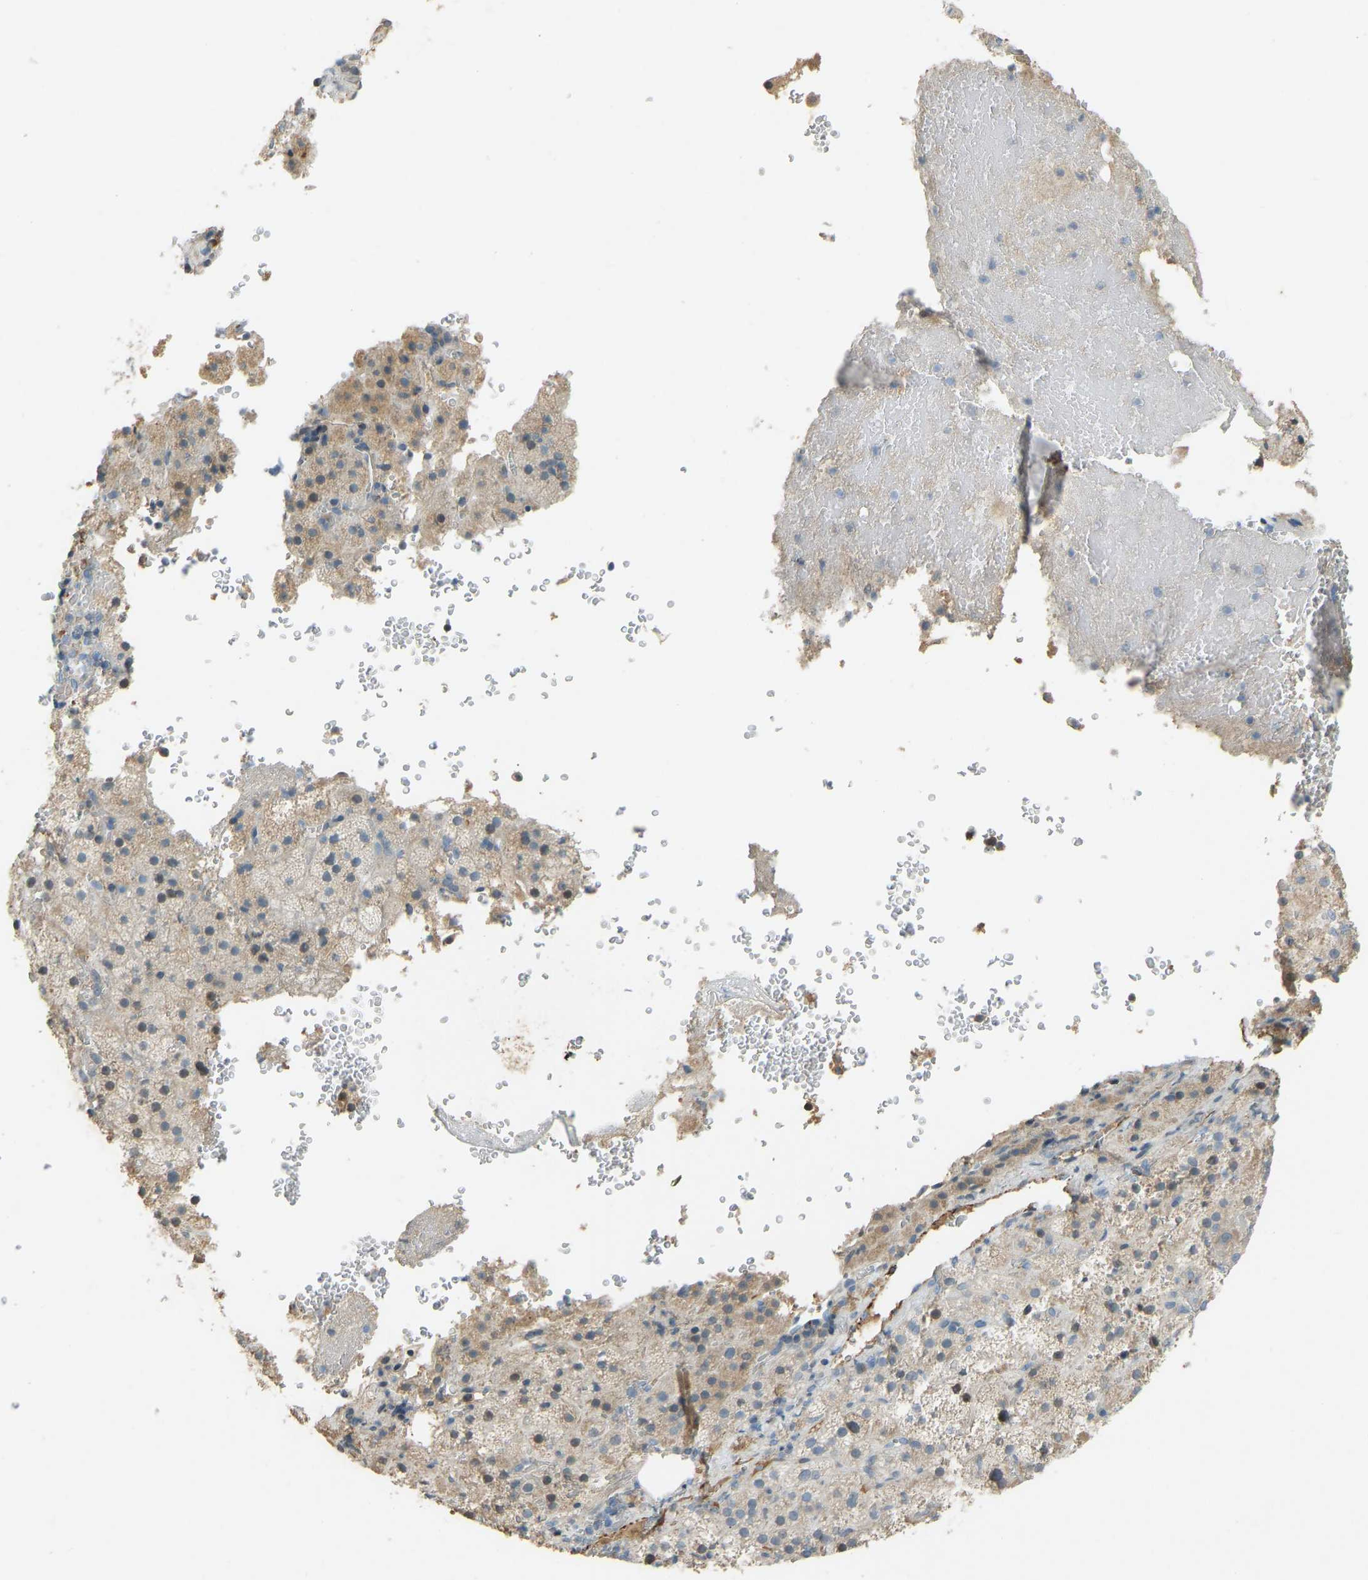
{"staining": {"intensity": "weak", "quantity": ">75%", "location": "cytoplasmic/membranous"}, "tissue": "adrenal gland", "cell_type": "Glandular cells", "image_type": "normal", "snomed": [{"axis": "morphology", "description": "Normal tissue, NOS"}, {"axis": "topography", "description": "Adrenal gland"}], "caption": "Immunohistochemistry (IHC) staining of unremarkable adrenal gland, which exhibits low levels of weak cytoplasmic/membranous staining in about >75% of glandular cells indicating weak cytoplasmic/membranous protein expression. The staining was performed using DAB (brown) for protein detection and nuclei were counterstained in hematoxylin (blue).", "gene": "FBLN2", "patient": {"sex": "female", "age": 59}}